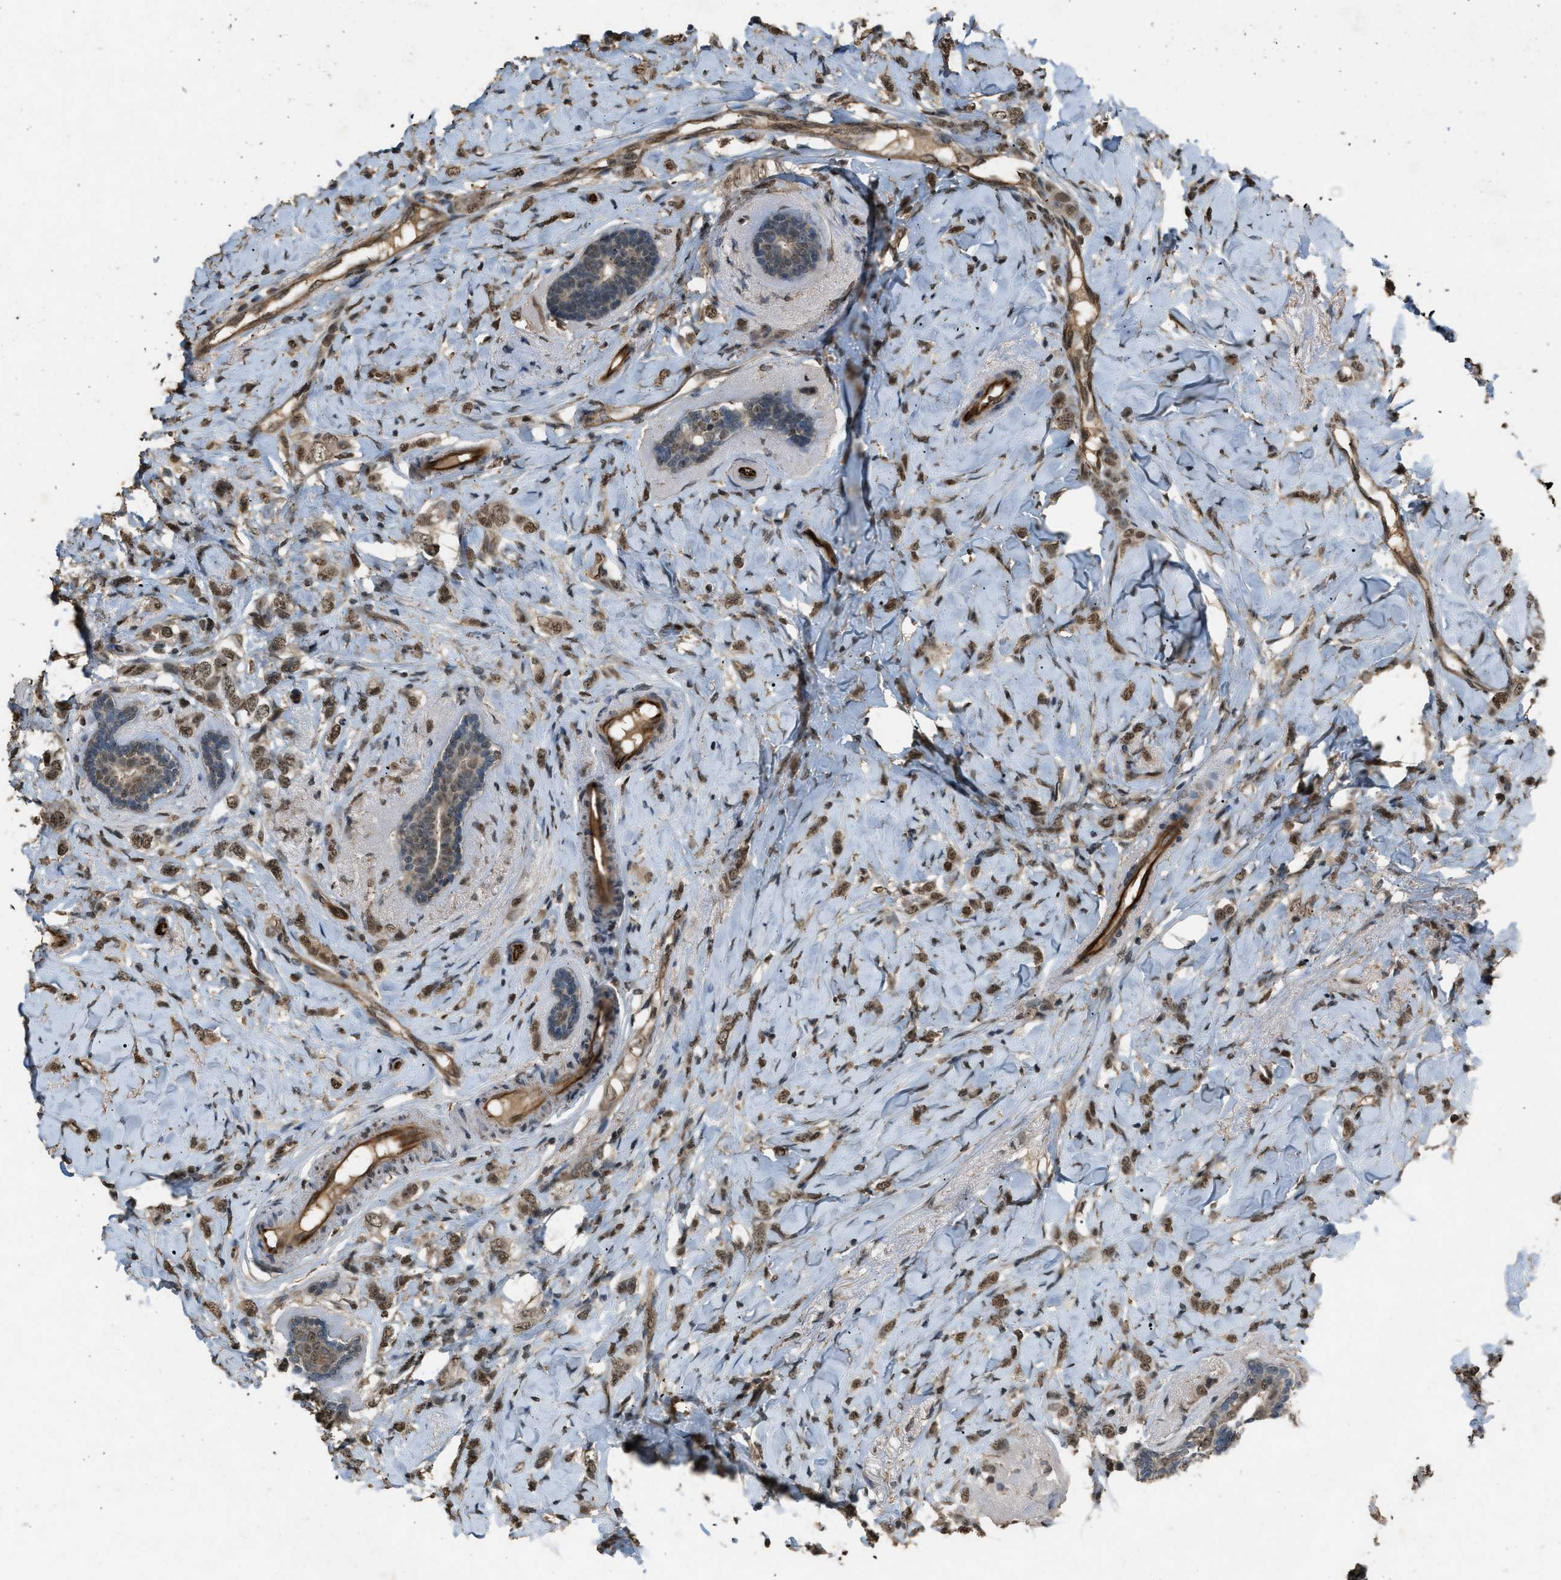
{"staining": {"intensity": "moderate", "quantity": ">75%", "location": "nuclear"}, "tissue": "breast cancer", "cell_type": "Tumor cells", "image_type": "cancer", "snomed": [{"axis": "morphology", "description": "Normal tissue, NOS"}, {"axis": "morphology", "description": "Lobular carcinoma"}, {"axis": "topography", "description": "Breast"}], "caption": "DAB immunohistochemical staining of breast lobular carcinoma shows moderate nuclear protein staining in approximately >75% of tumor cells.", "gene": "SERTAD2", "patient": {"sex": "female", "age": 47}}